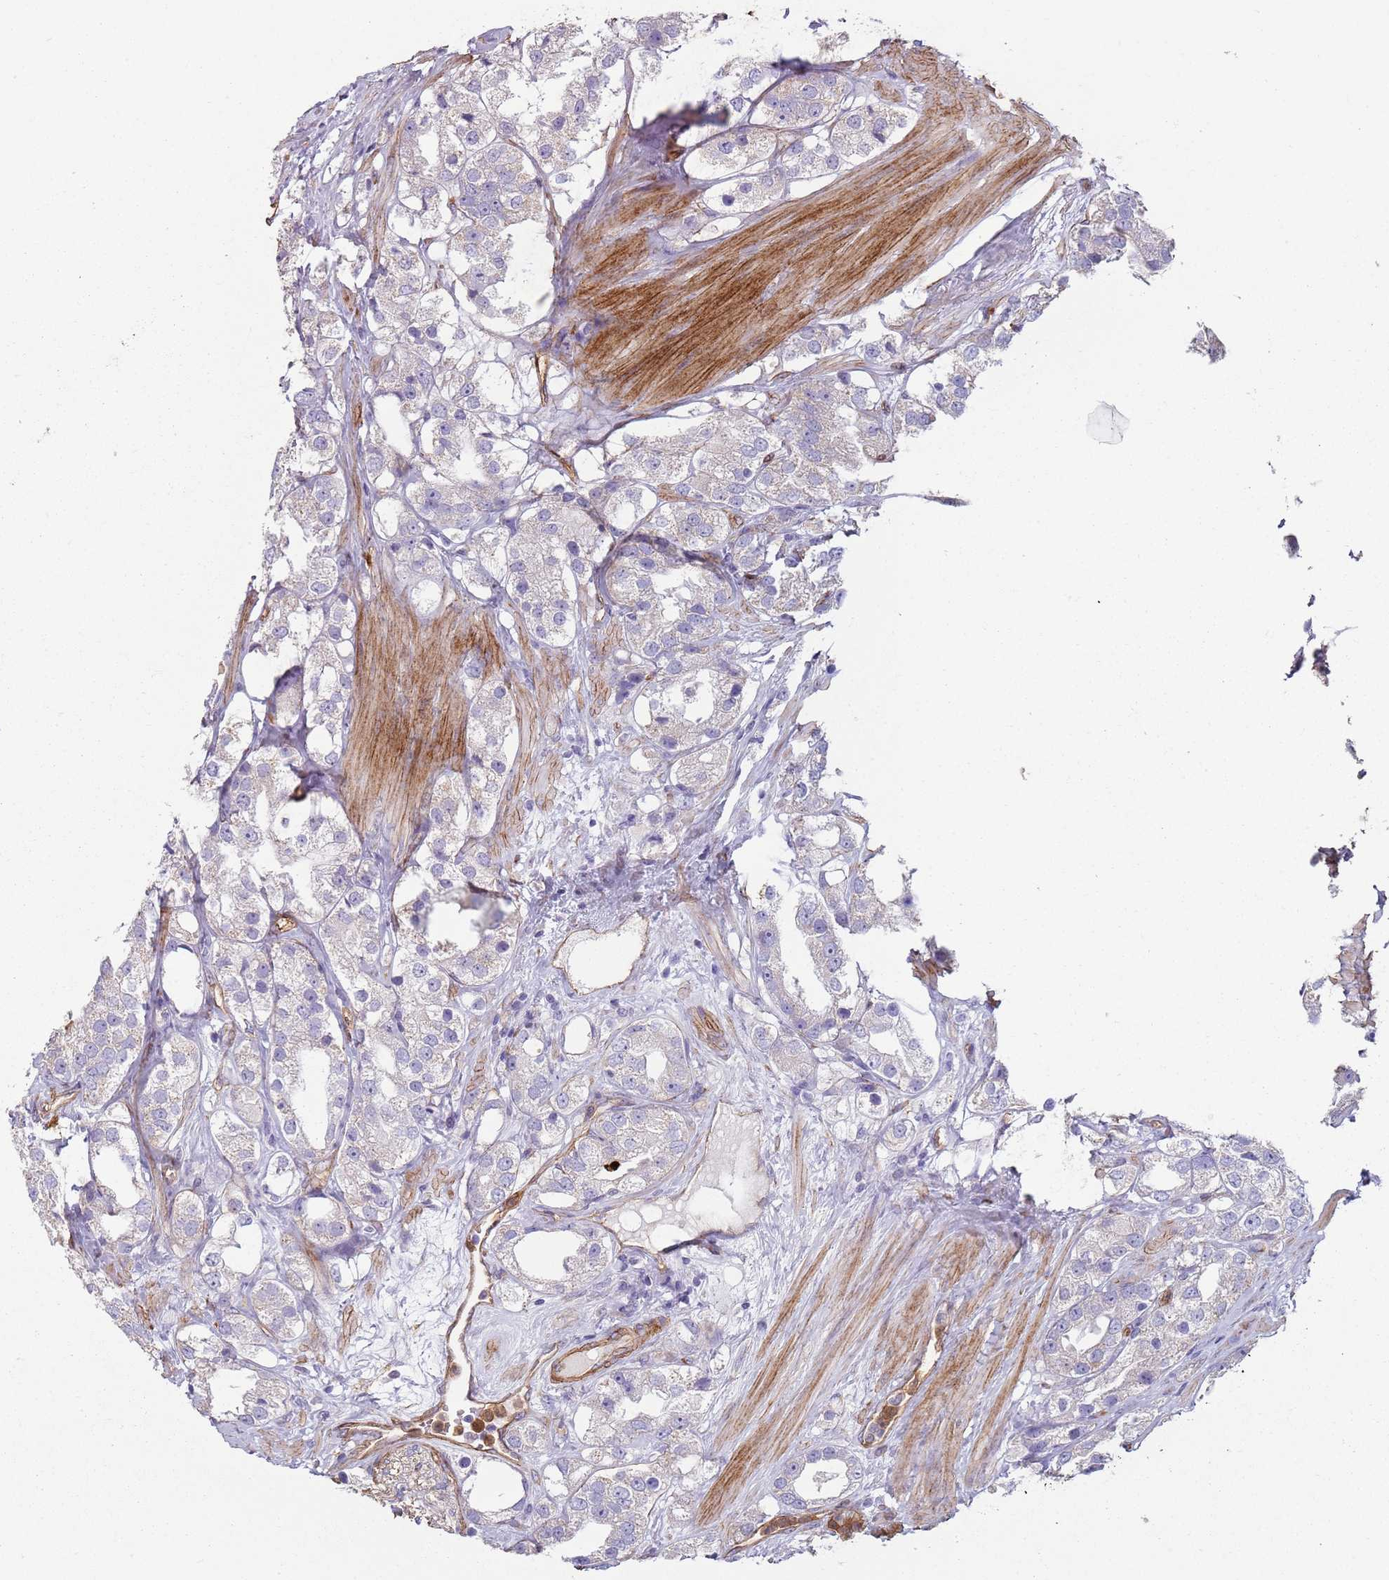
{"staining": {"intensity": "negative", "quantity": "none", "location": "none"}, "tissue": "prostate cancer", "cell_type": "Tumor cells", "image_type": "cancer", "snomed": [{"axis": "morphology", "description": "Adenocarcinoma, NOS"}, {"axis": "topography", "description": "Prostate"}], "caption": "A histopathology image of prostate cancer stained for a protein reveals no brown staining in tumor cells. (DAB (3,3'-diaminobenzidine) immunohistochemistry (IHC), high magnification).", "gene": "PHLPP2", "patient": {"sex": "male", "age": 79}}